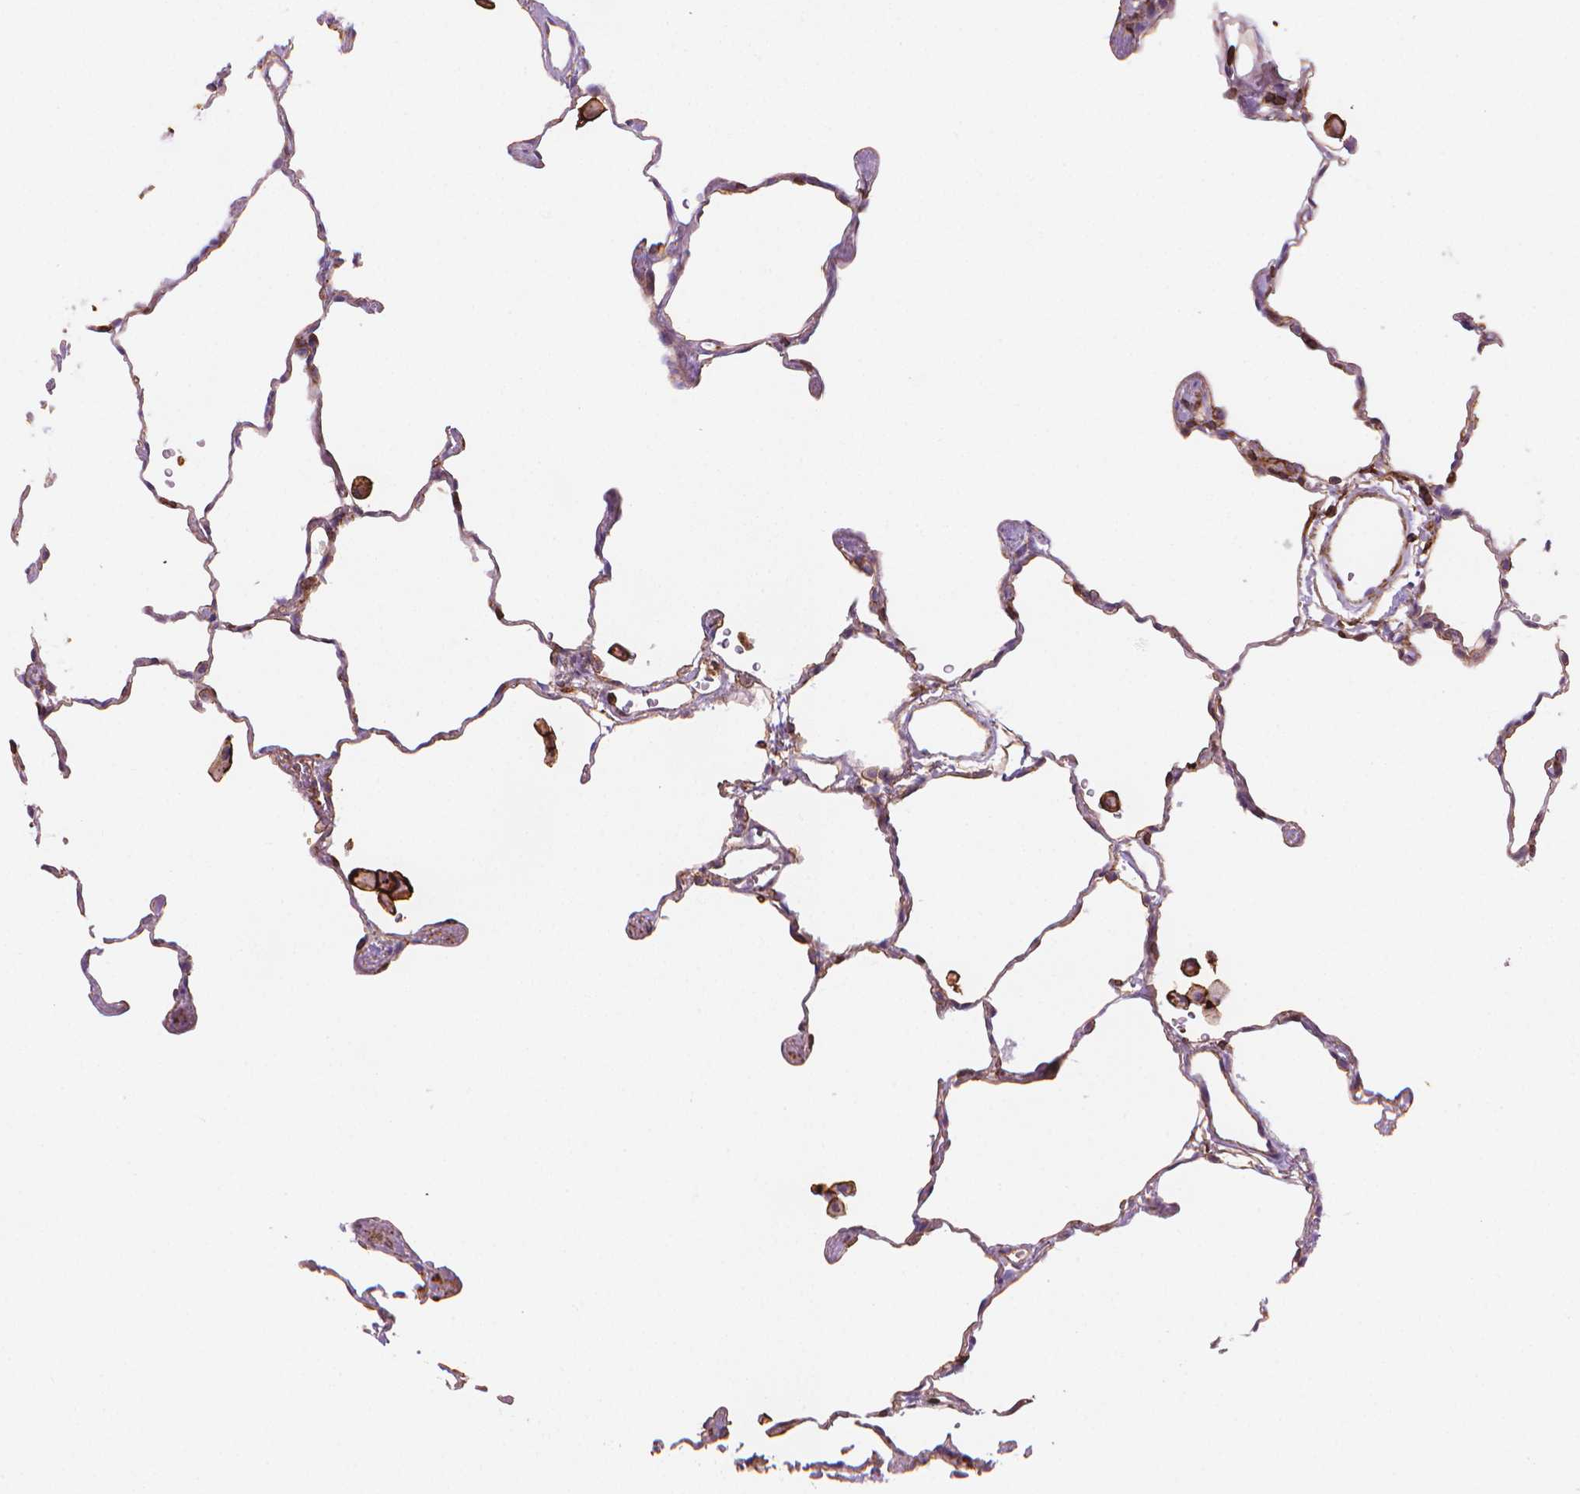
{"staining": {"intensity": "moderate", "quantity": "25%-75%", "location": "cytoplasmic/membranous"}, "tissue": "lung", "cell_type": "Alveolar cells", "image_type": "normal", "snomed": [{"axis": "morphology", "description": "Normal tissue, NOS"}, {"axis": "topography", "description": "Lung"}], "caption": "An image of lung stained for a protein reveals moderate cytoplasmic/membranous brown staining in alveolar cells.", "gene": "PATJ", "patient": {"sex": "female", "age": 47}}